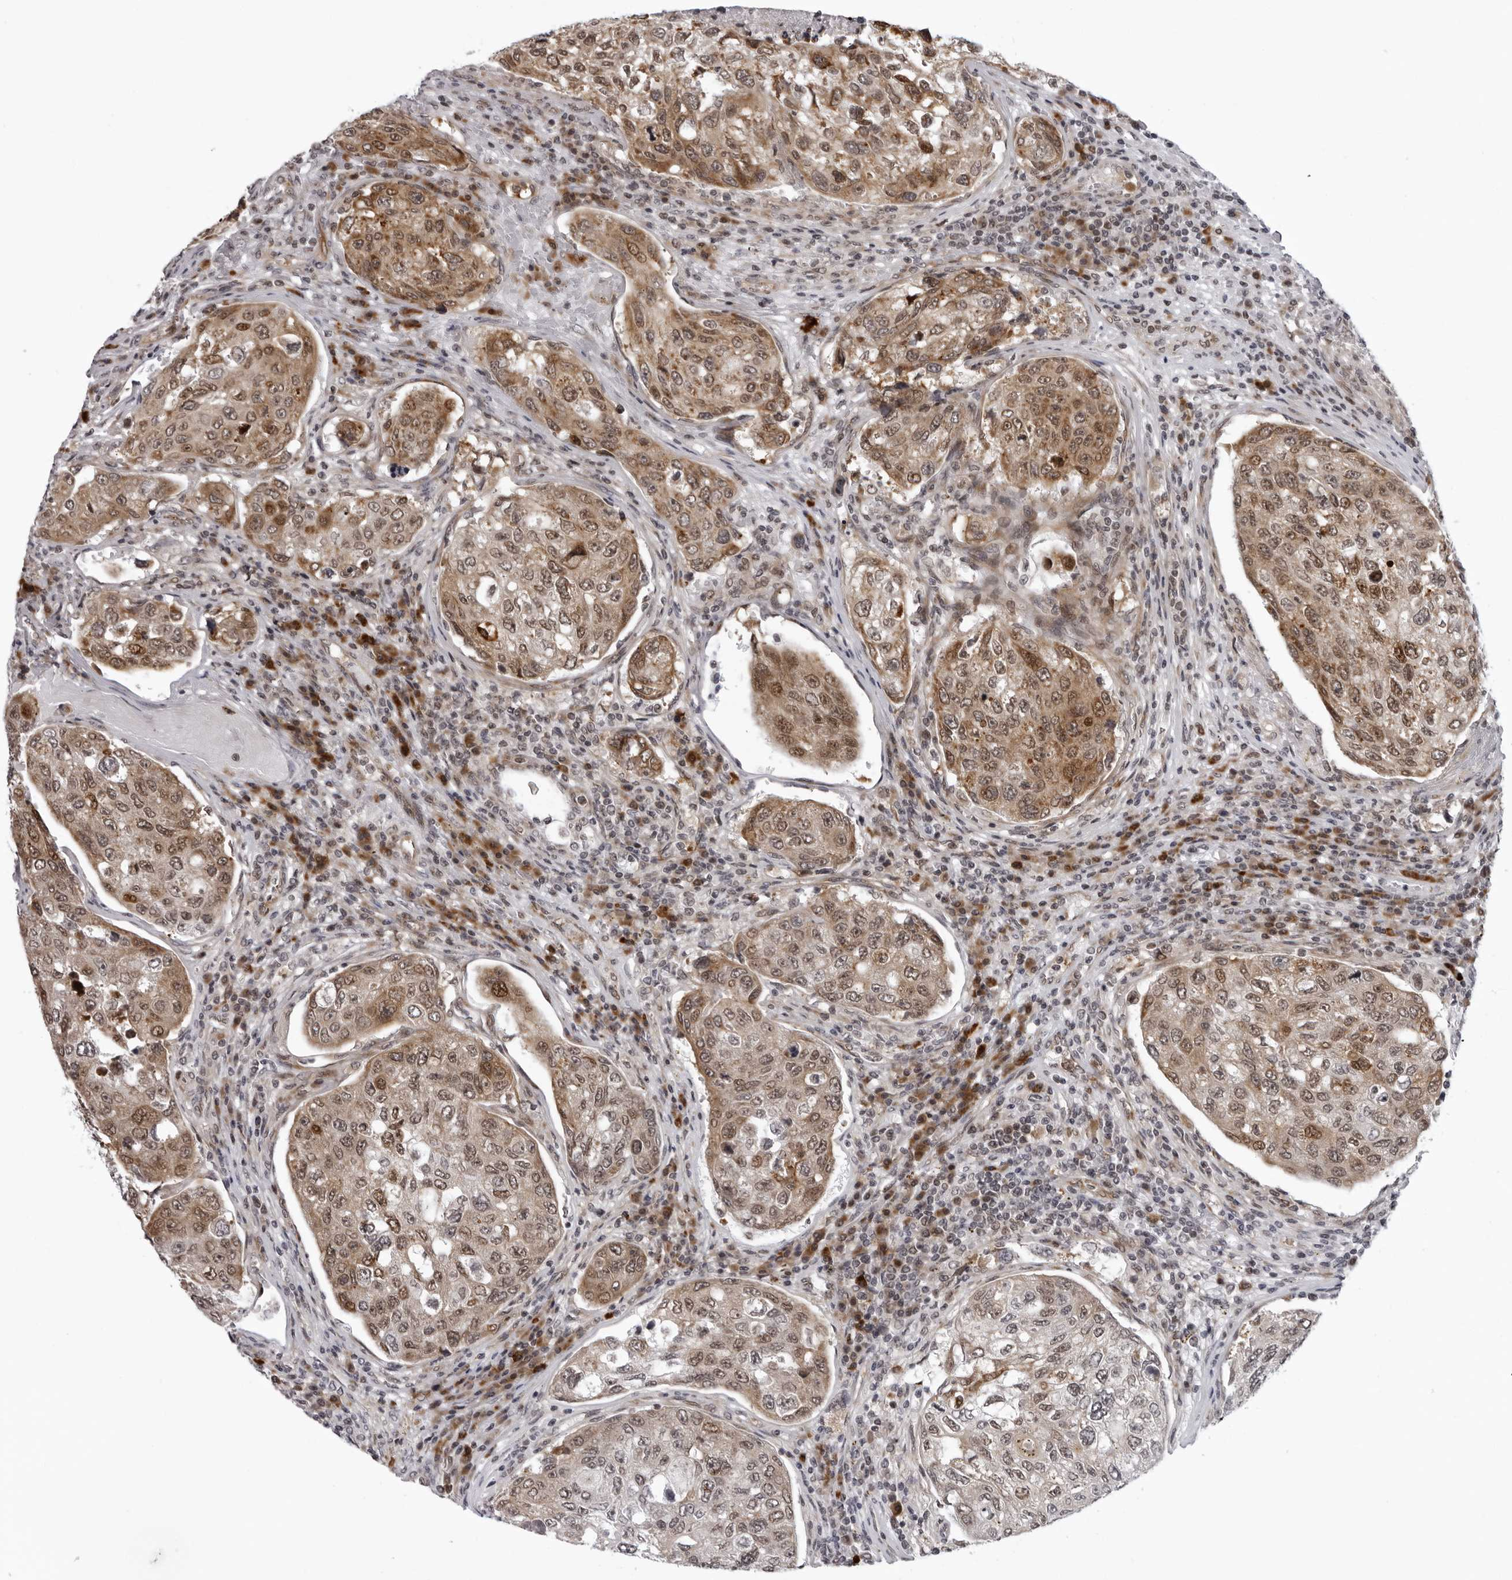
{"staining": {"intensity": "moderate", "quantity": ">75%", "location": "cytoplasmic/membranous,nuclear"}, "tissue": "urothelial cancer", "cell_type": "Tumor cells", "image_type": "cancer", "snomed": [{"axis": "morphology", "description": "Urothelial carcinoma, High grade"}, {"axis": "topography", "description": "Lymph node"}, {"axis": "topography", "description": "Urinary bladder"}], "caption": "Tumor cells demonstrate moderate cytoplasmic/membranous and nuclear staining in about >75% of cells in urothelial carcinoma (high-grade). (Stains: DAB in brown, nuclei in blue, Microscopy: brightfield microscopy at high magnification).", "gene": "GCSAML", "patient": {"sex": "male", "age": 51}}